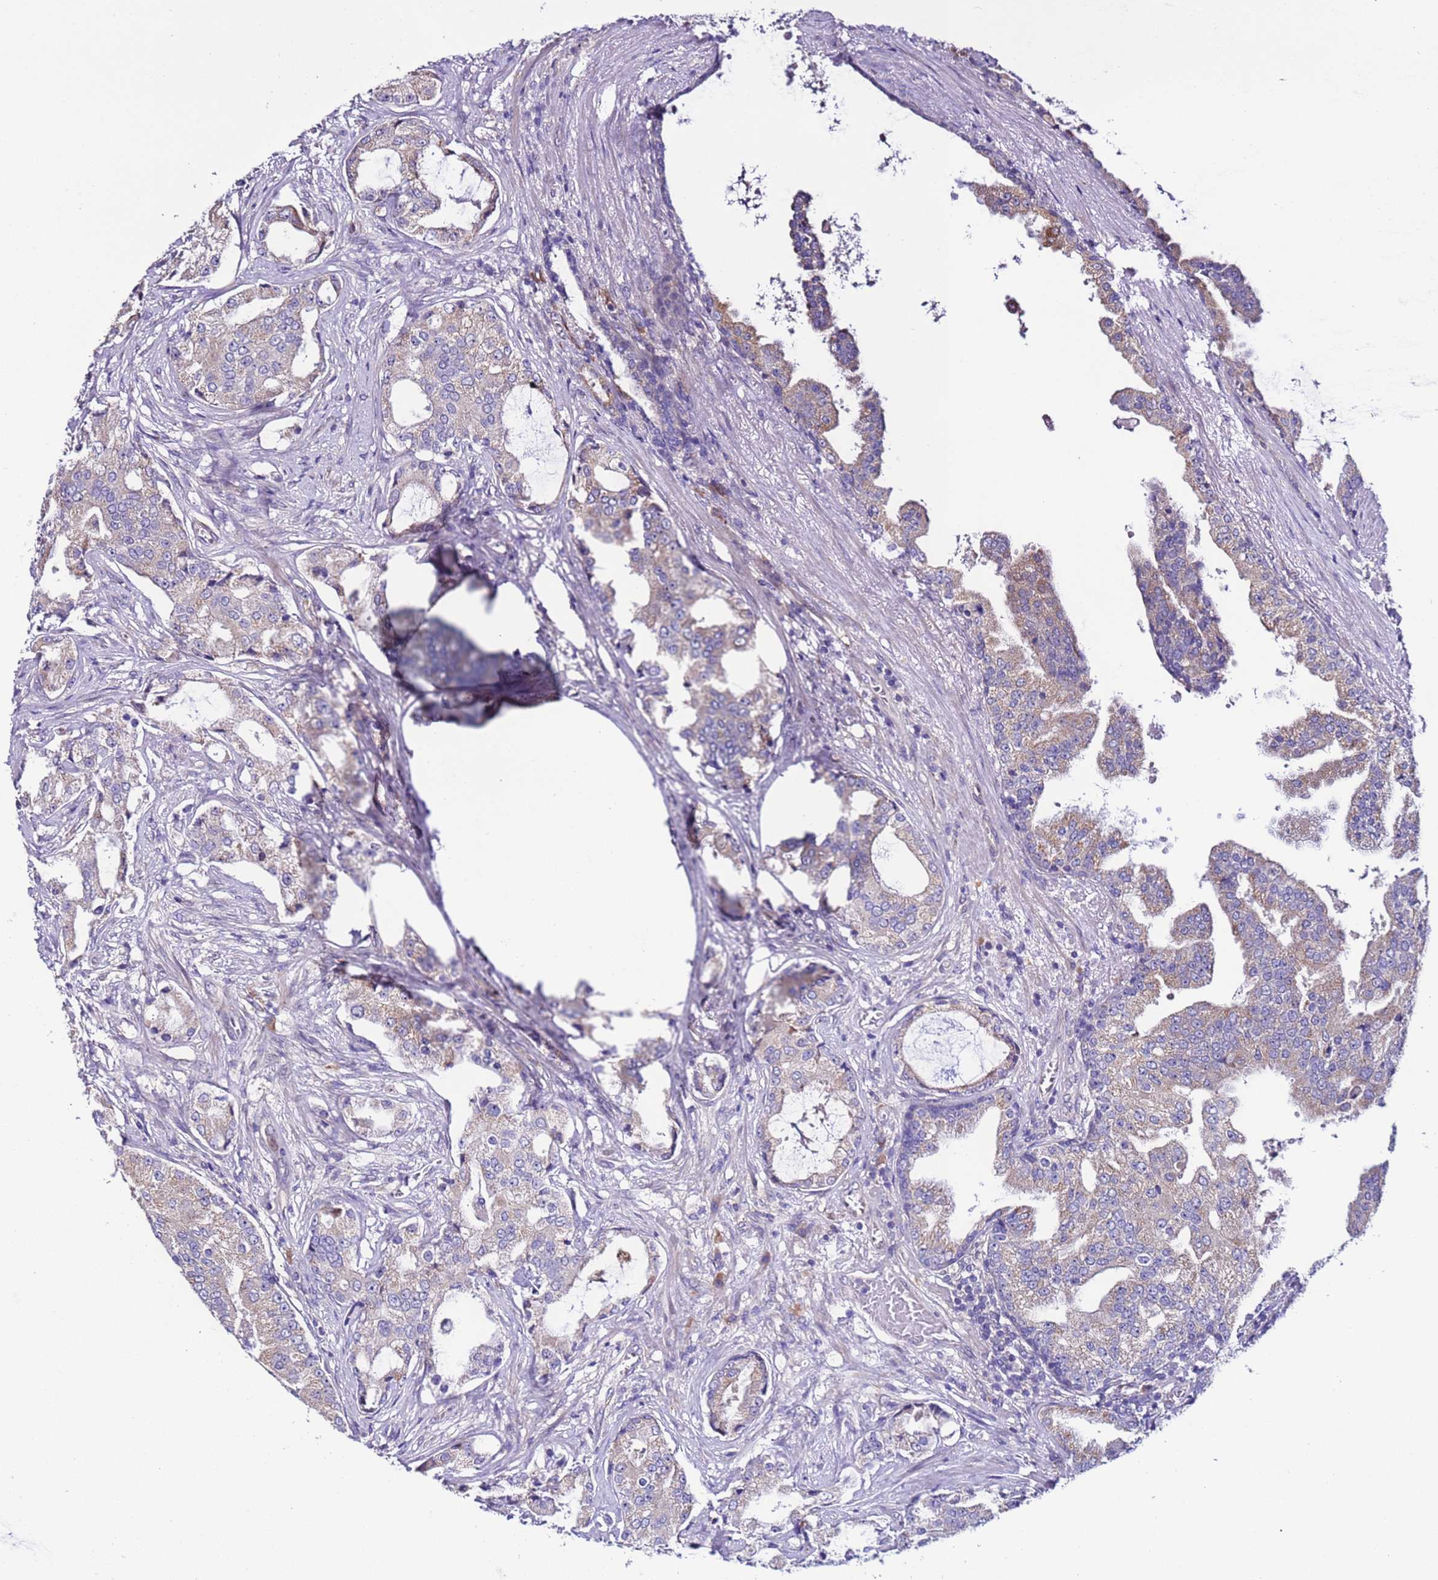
{"staining": {"intensity": "weak", "quantity": "<25%", "location": "cytoplasmic/membranous"}, "tissue": "prostate cancer", "cell_type": "Tumor cells", "image_type": "cancer", "snomed": [{"axis": "morphology", "description": "Adenocarcinoma, High grade"}, {"axis": "topography", "description": "Prostate"}], "caption": "Tumor cells show no significant protein expression in prostate adenocarcinoma (high-grade).", "gene": "SPCS1", "patient": {"sex": "male", "age": 68}}